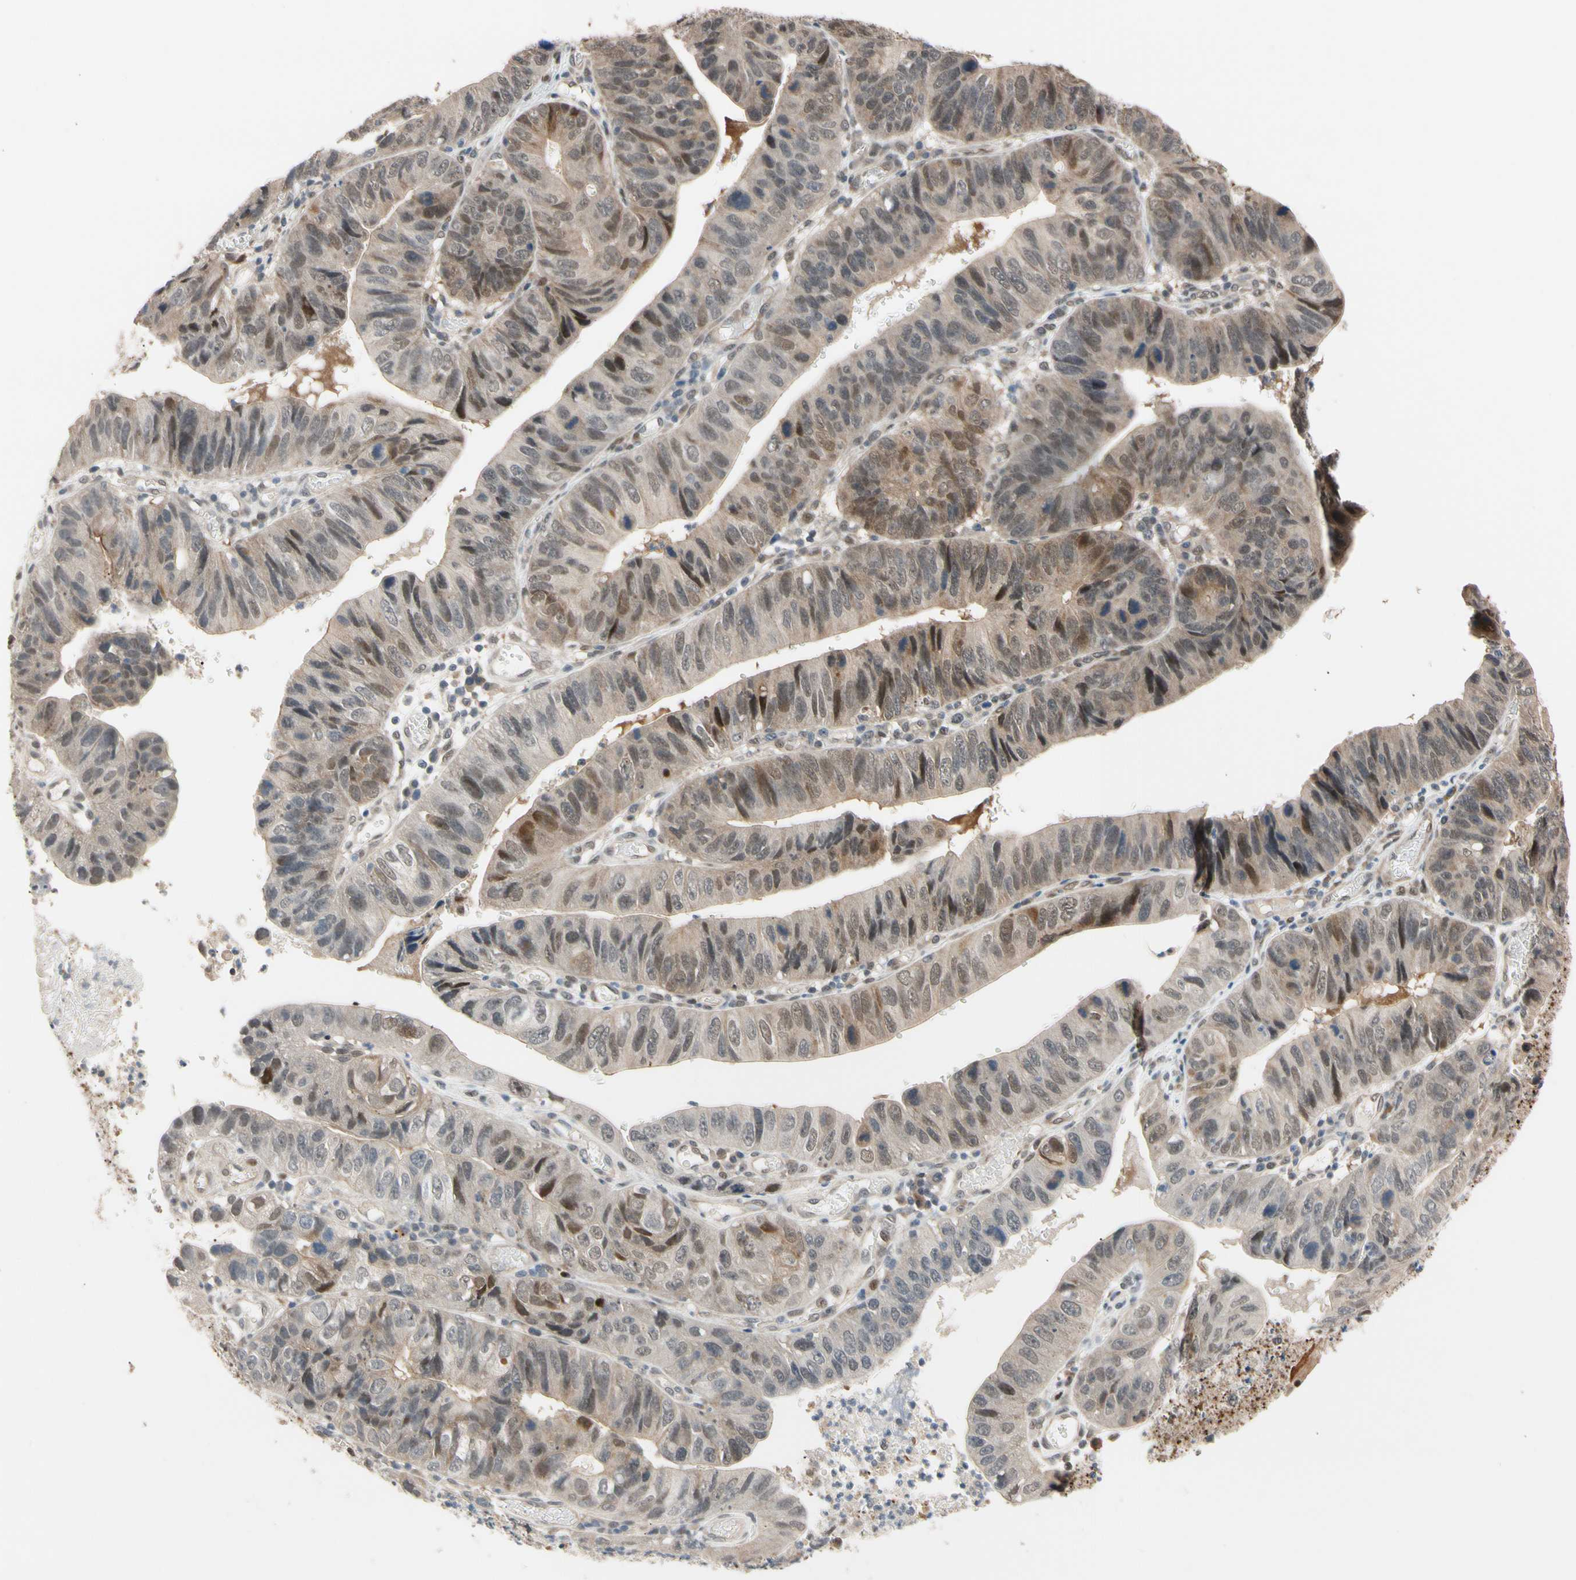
{"staining": {"intensity": "weak", "quantity": ">75%", "location": "cytoplasmic/membranous,nuclear"}, "tissue": "stomach cancer", "cell_type": "Tumor cells", "image_type": "cancer", "snomed": [{"axis": "morphology", "description": "Adenocarcinoma, NOS"}, {"axis": "topography", "description": "Stomach"}], "caption": "Human stomach cancer stained with a protein marker displays weak staining in tumor cells.", "gene": "NGEF", "patient": {"sex": "male", "age": 59}}